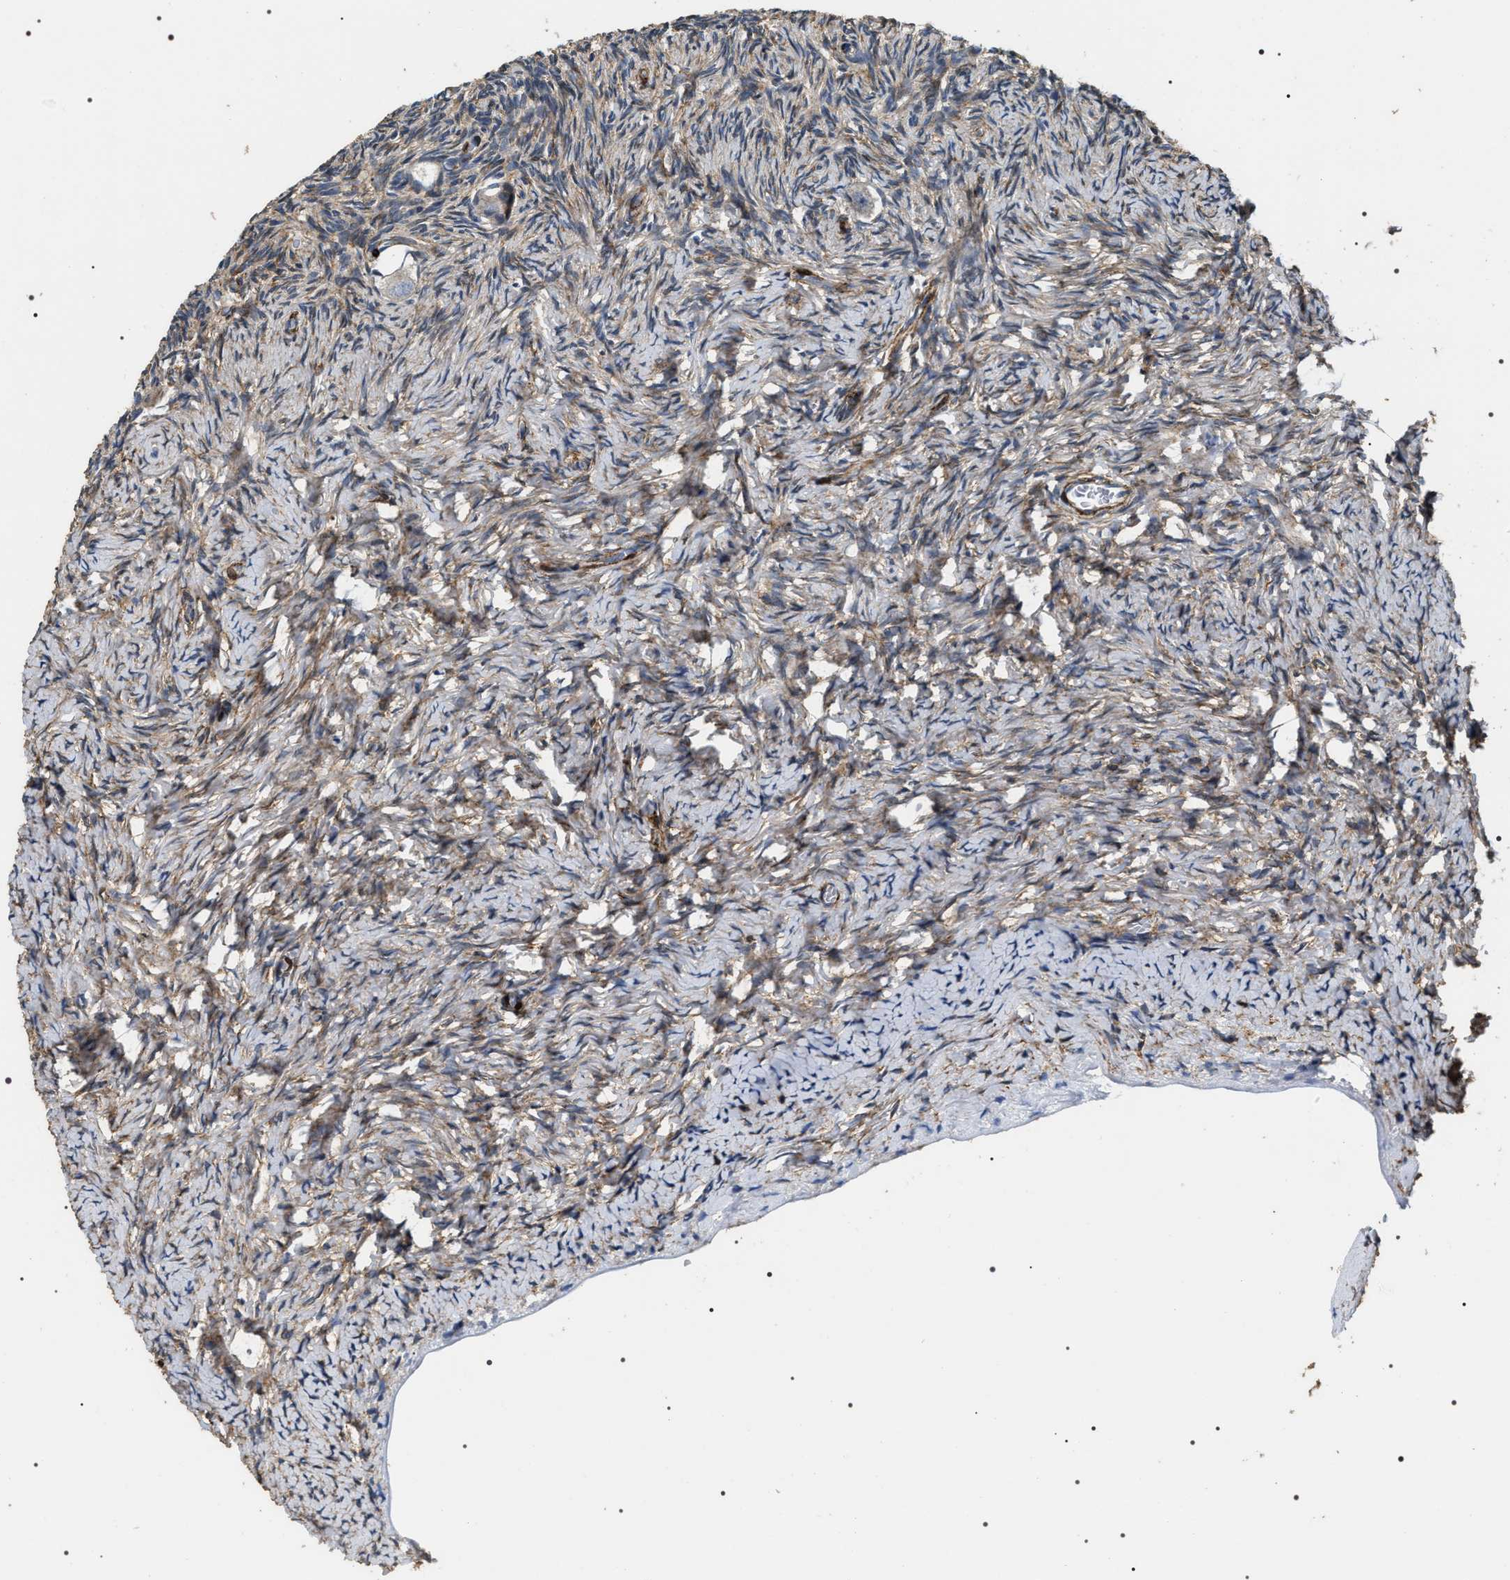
{"staining": {"intensity": "negative", "quantity": "none", "location": "none"}, "tissue": "ovary", "cell_type": "Follicle cells", "image_type": "normal", "snomed": [{"axis": "morphology", "description": "Normal tissue, NOS"}, {"axis": "topography", "description": "Ovary"}], "caption": "There is no significant expression in follicle cells of ovary. Brightfield microscopy of immunohistochemistry (IHC) stained with DAB (3,3'-diaminobenzidine) (brown) and hematoxylin (blue), captured at high magnification.", "gene": "ZC3HAV1L", "patient": {"sex": "female", "age": 27}}